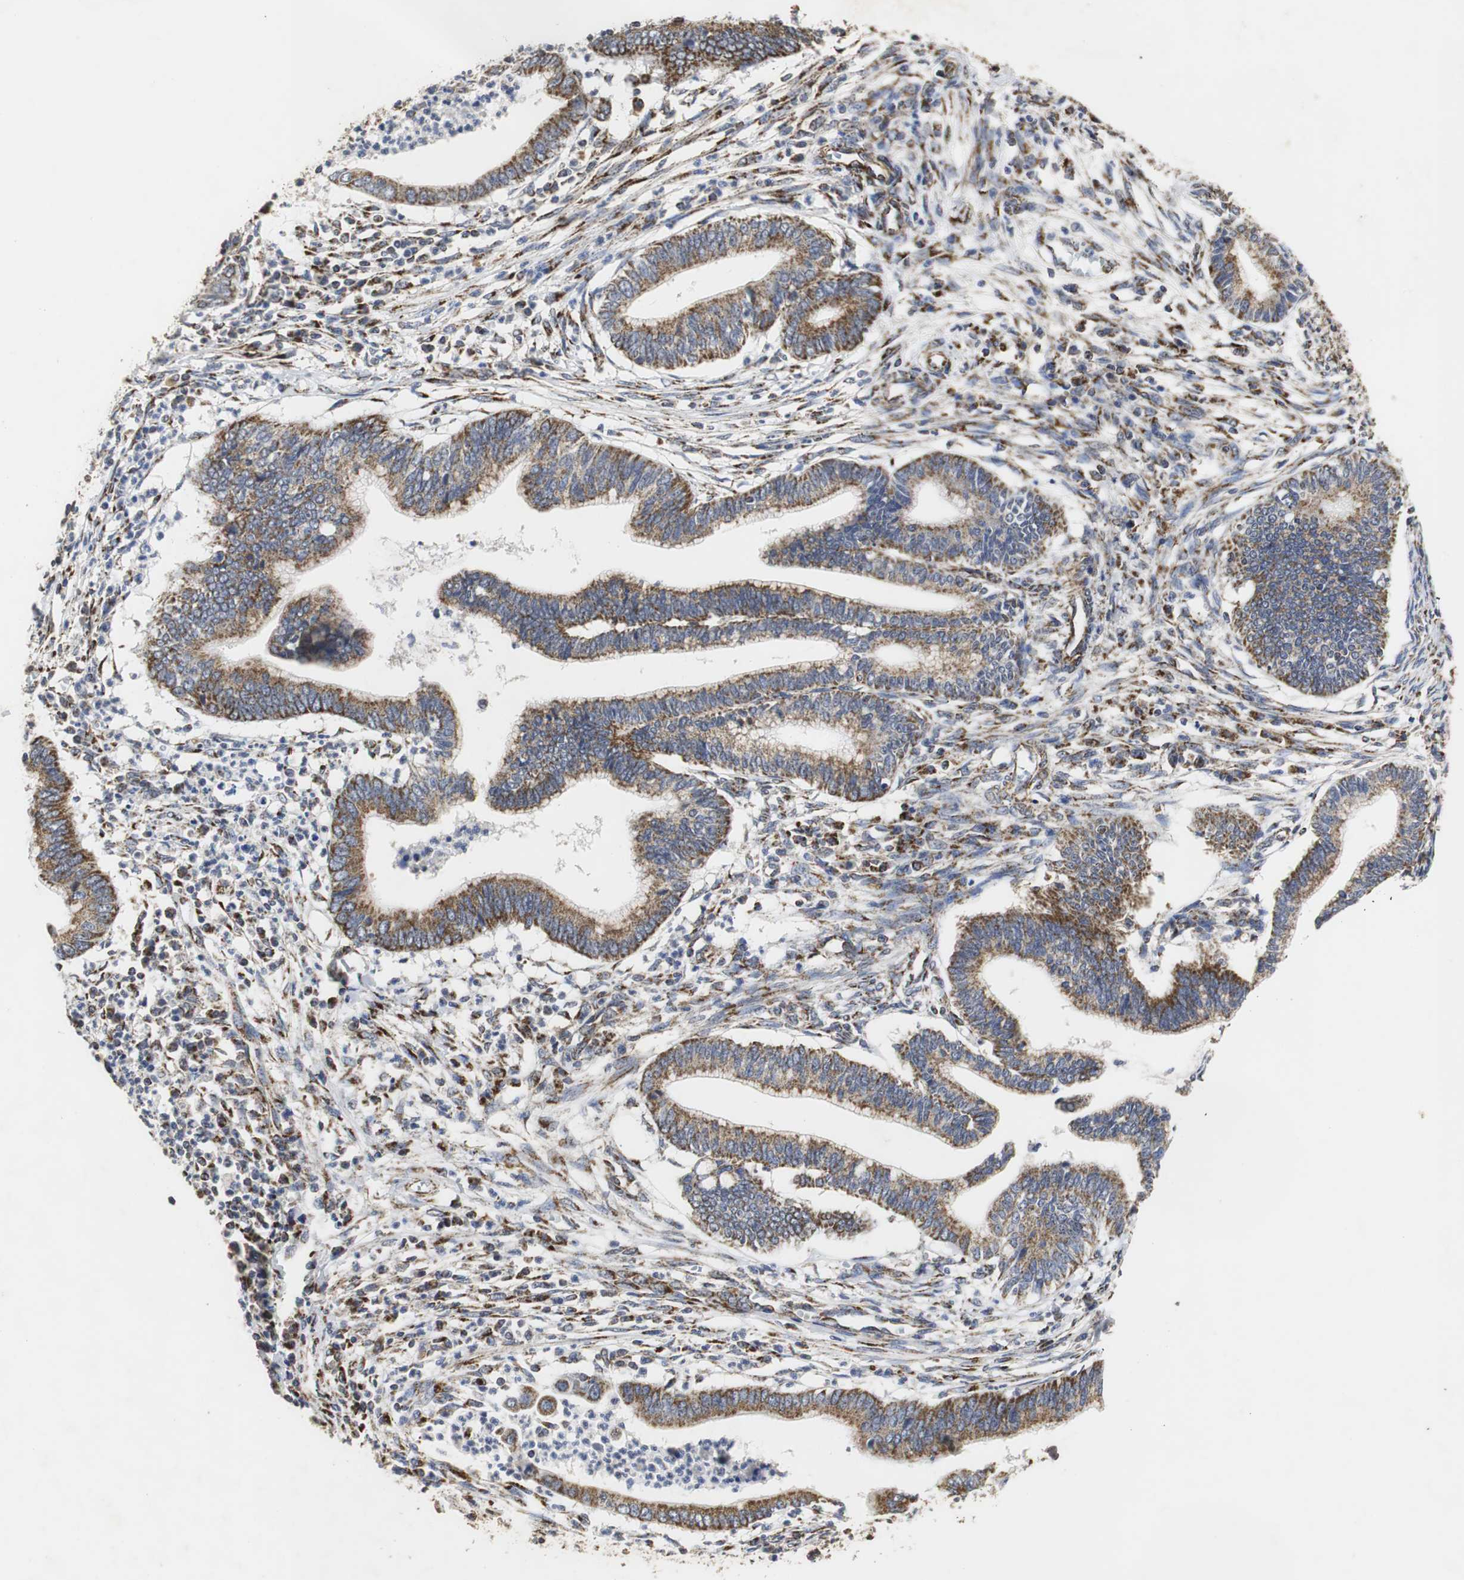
{"staining": {"intensity": "strong", "quantity": ">75%", "location": "cytoplasmic/membranous"}, "tissue": "cervical cancer", "cell_type": "Tumor cells", "image_type": "cancer", "snomed": [{"axis": "morphology", "description": "Adenocarcinoma, NOS"}, {"axis": "topography", "description": "Cervix"}], "caption": "DAB (3,3'-diaminobenzidine) immunohistochemical staining of cervical cancer exhibits strong cytoplasmic/membranous protein expression in about >75% of tumor cells.", "gene": "HSD17B10", "patient": {"sex": "female", "age": 36}}